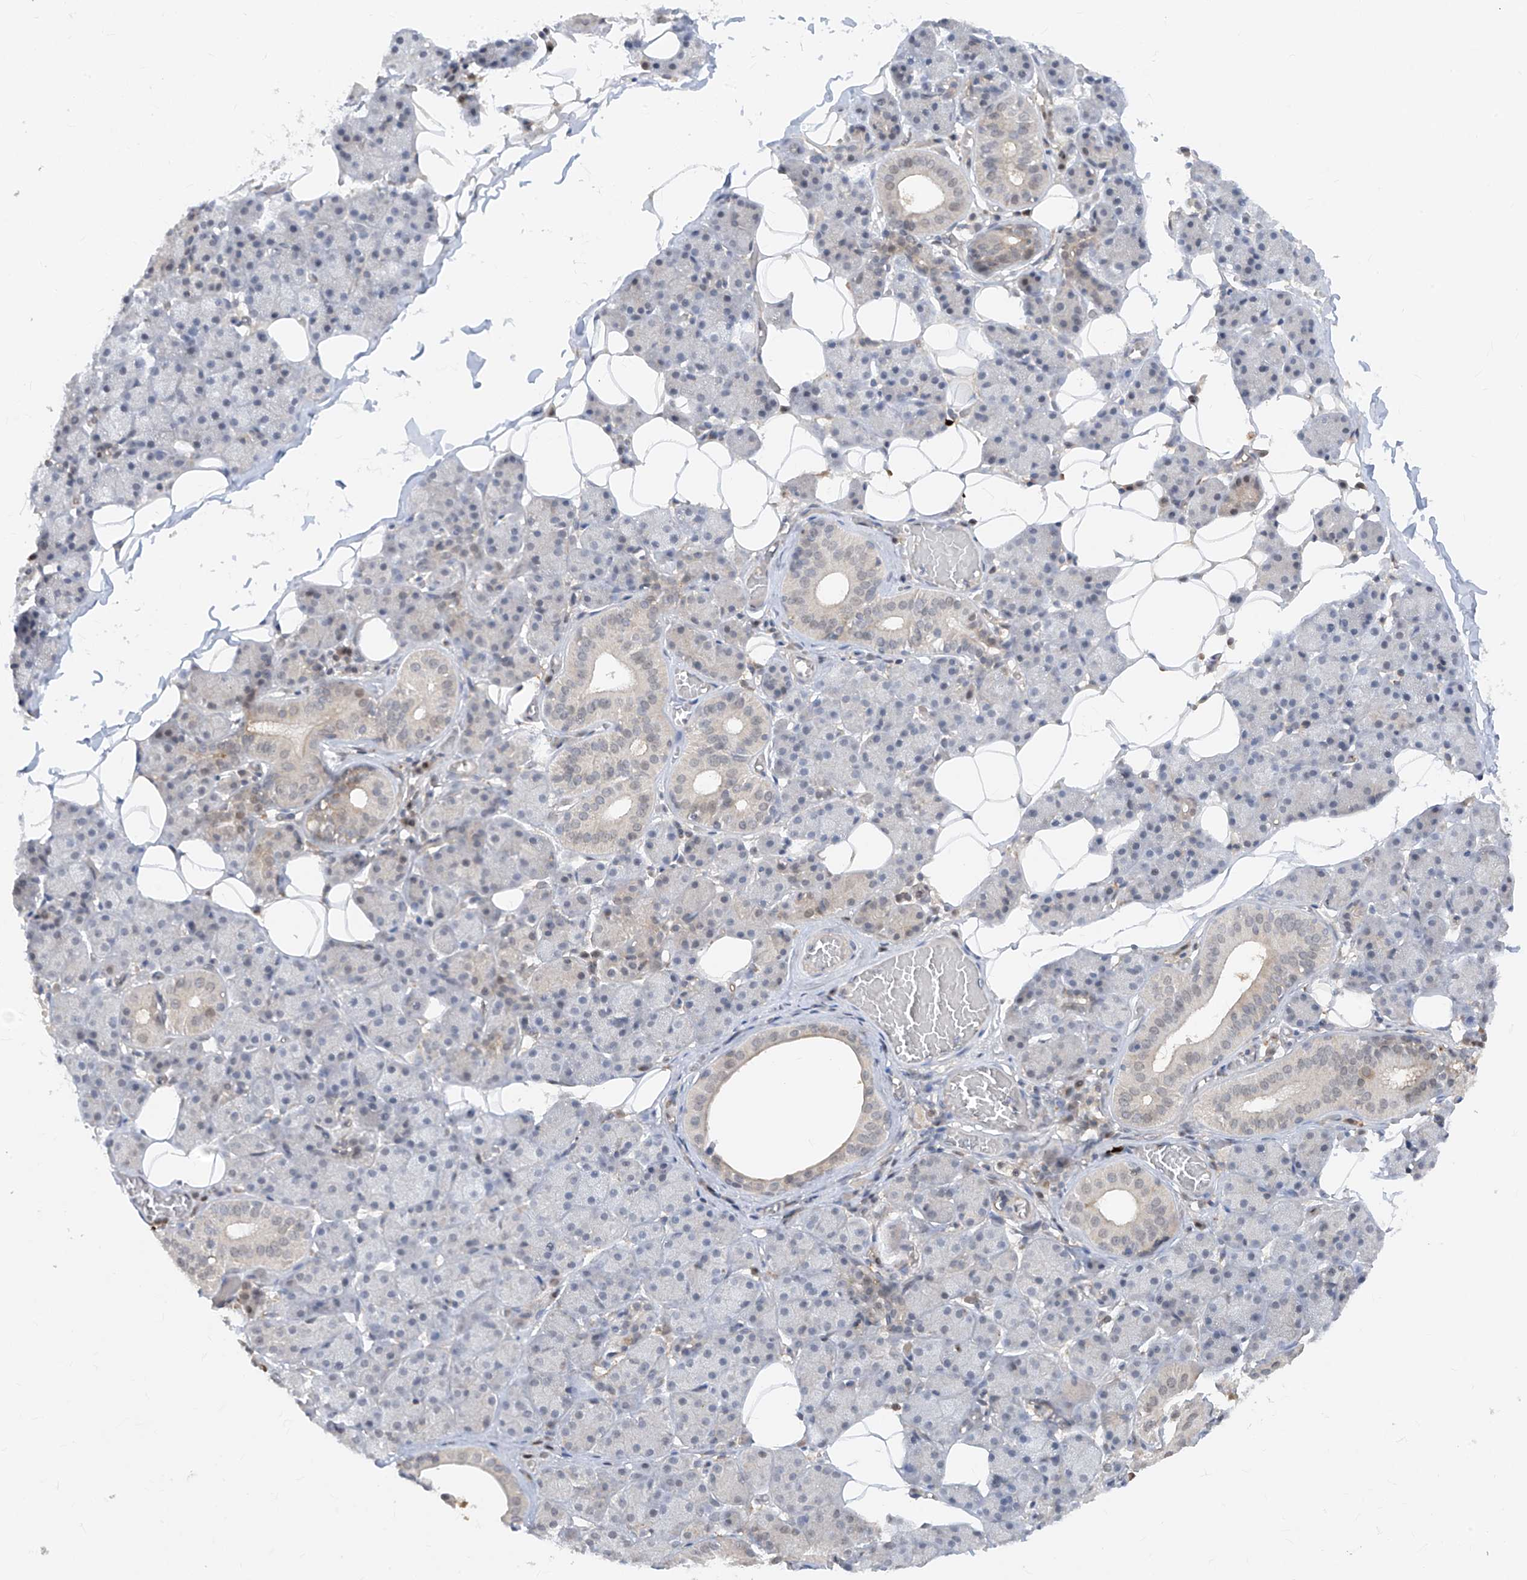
{"staining": {"intensity": "weak", "quantity": "<25%", "location": "cytoplasmic/membranous,nuclear"}, "tissue": "salivary gland", "cell_type": "Glandular cells", "image_type": "normal", "snomed": [{"axis": "morphology", "description": "Normal tissue, NOS"}, {"axis": "topography", "description": "Salivary gland"}], "caption": "This is a image of IHC staining of normal salivary gland, which shows no expression in glandular cells.", "gene": "ZNF358", "patient": {"sex": "female", "age": 33}}